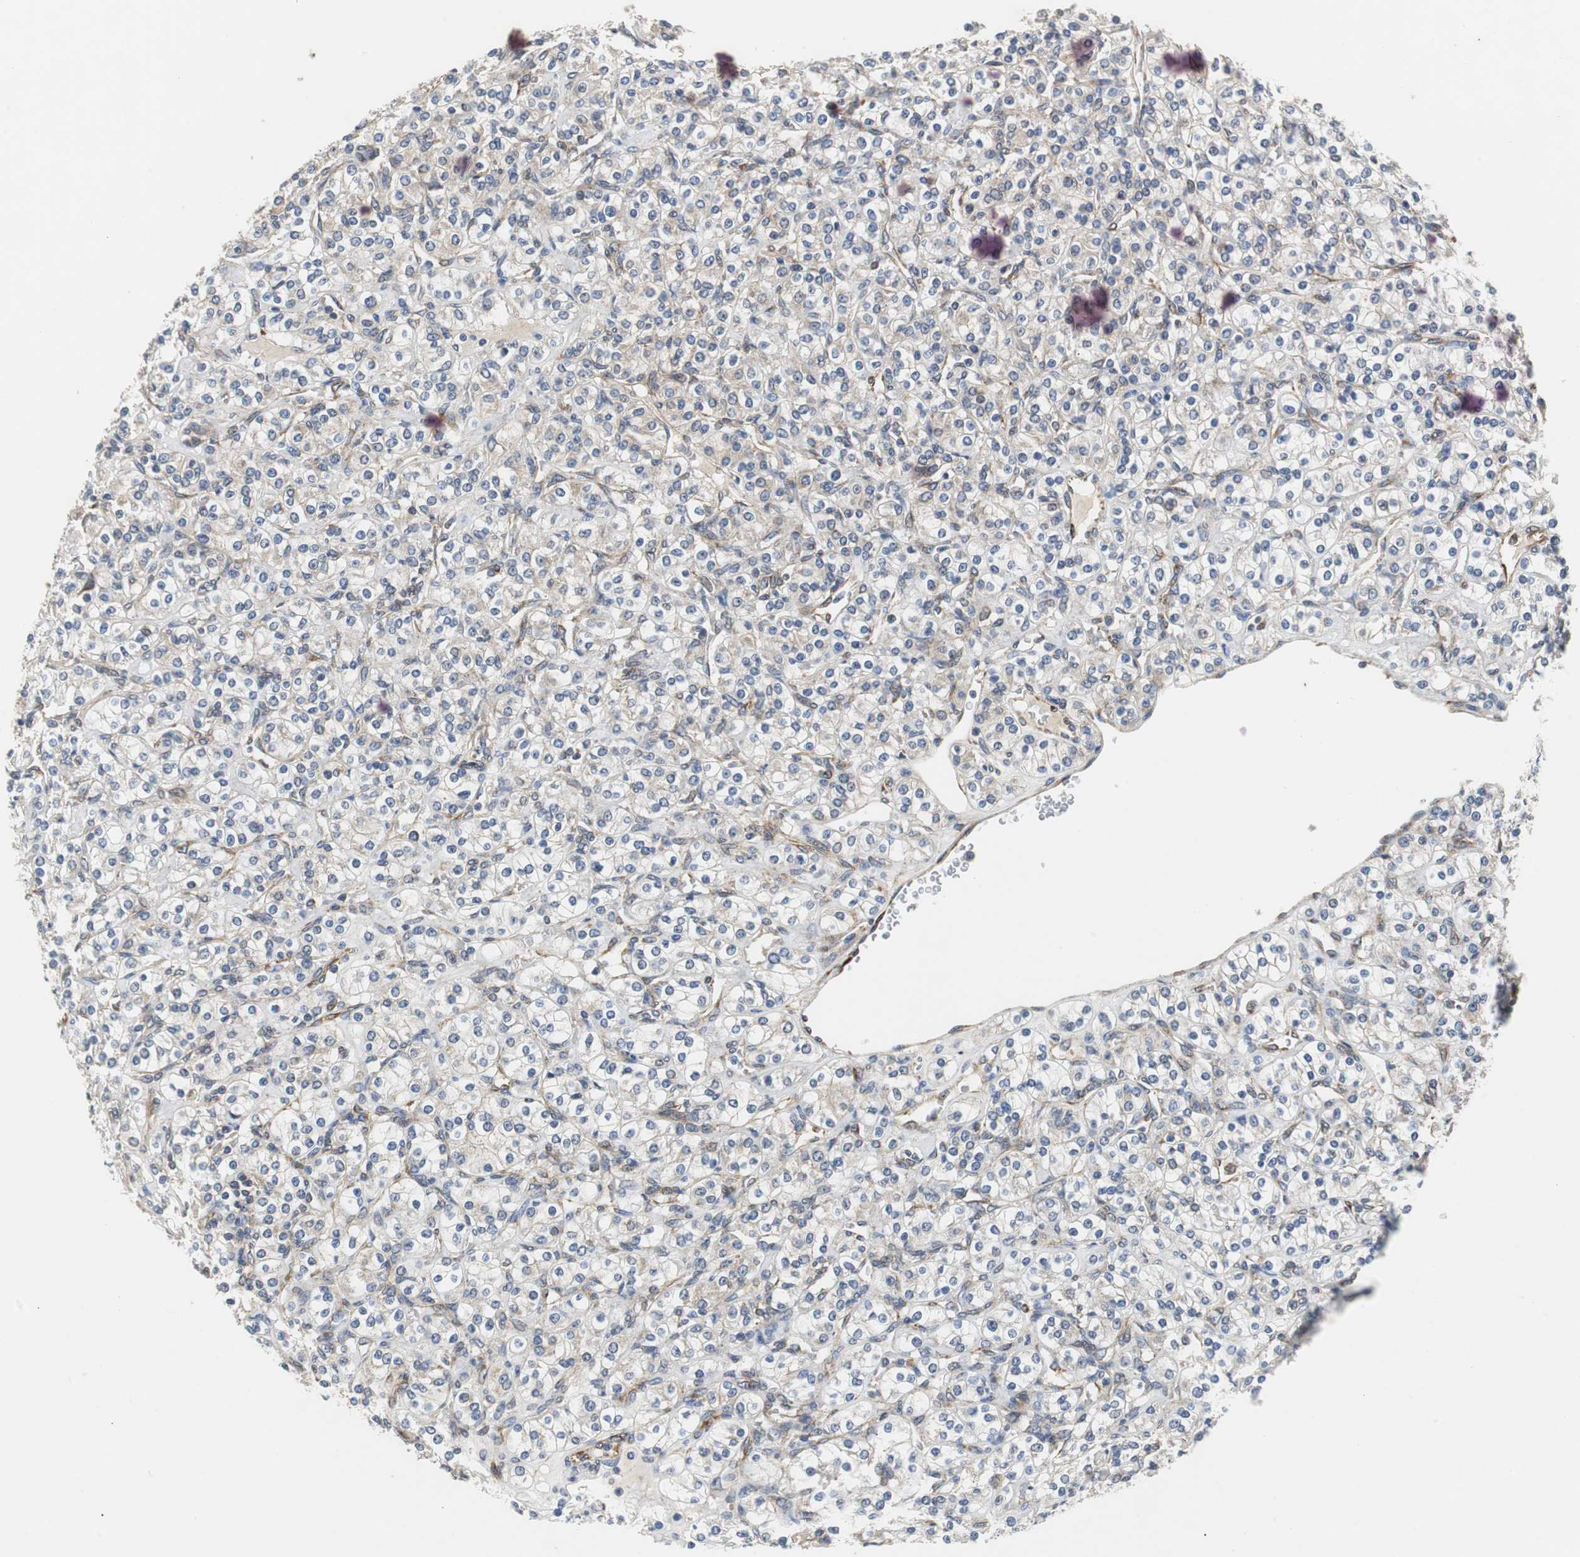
{"staining": {"intensity": "weak", "quantity": "<25%", "location": "cytoplasmic/membranous"}, "tissue": "renal cancer", "cell_type": "Tumor cells", "image_type": "cancer", "snomed": [{"axis": "morphology", "description": "Adenocarcinoma, NOS"}, {"axis": "topography", "description": "Kidney"}], "caption": "Tumor cells are negative for protein expression in human renal cancer. The staining is performed using DAB brown chromogen with nuclei counter-stained in using hematoxylin.", "gene": "ISCU", "patient": {"sex": "male", "age": 77}}